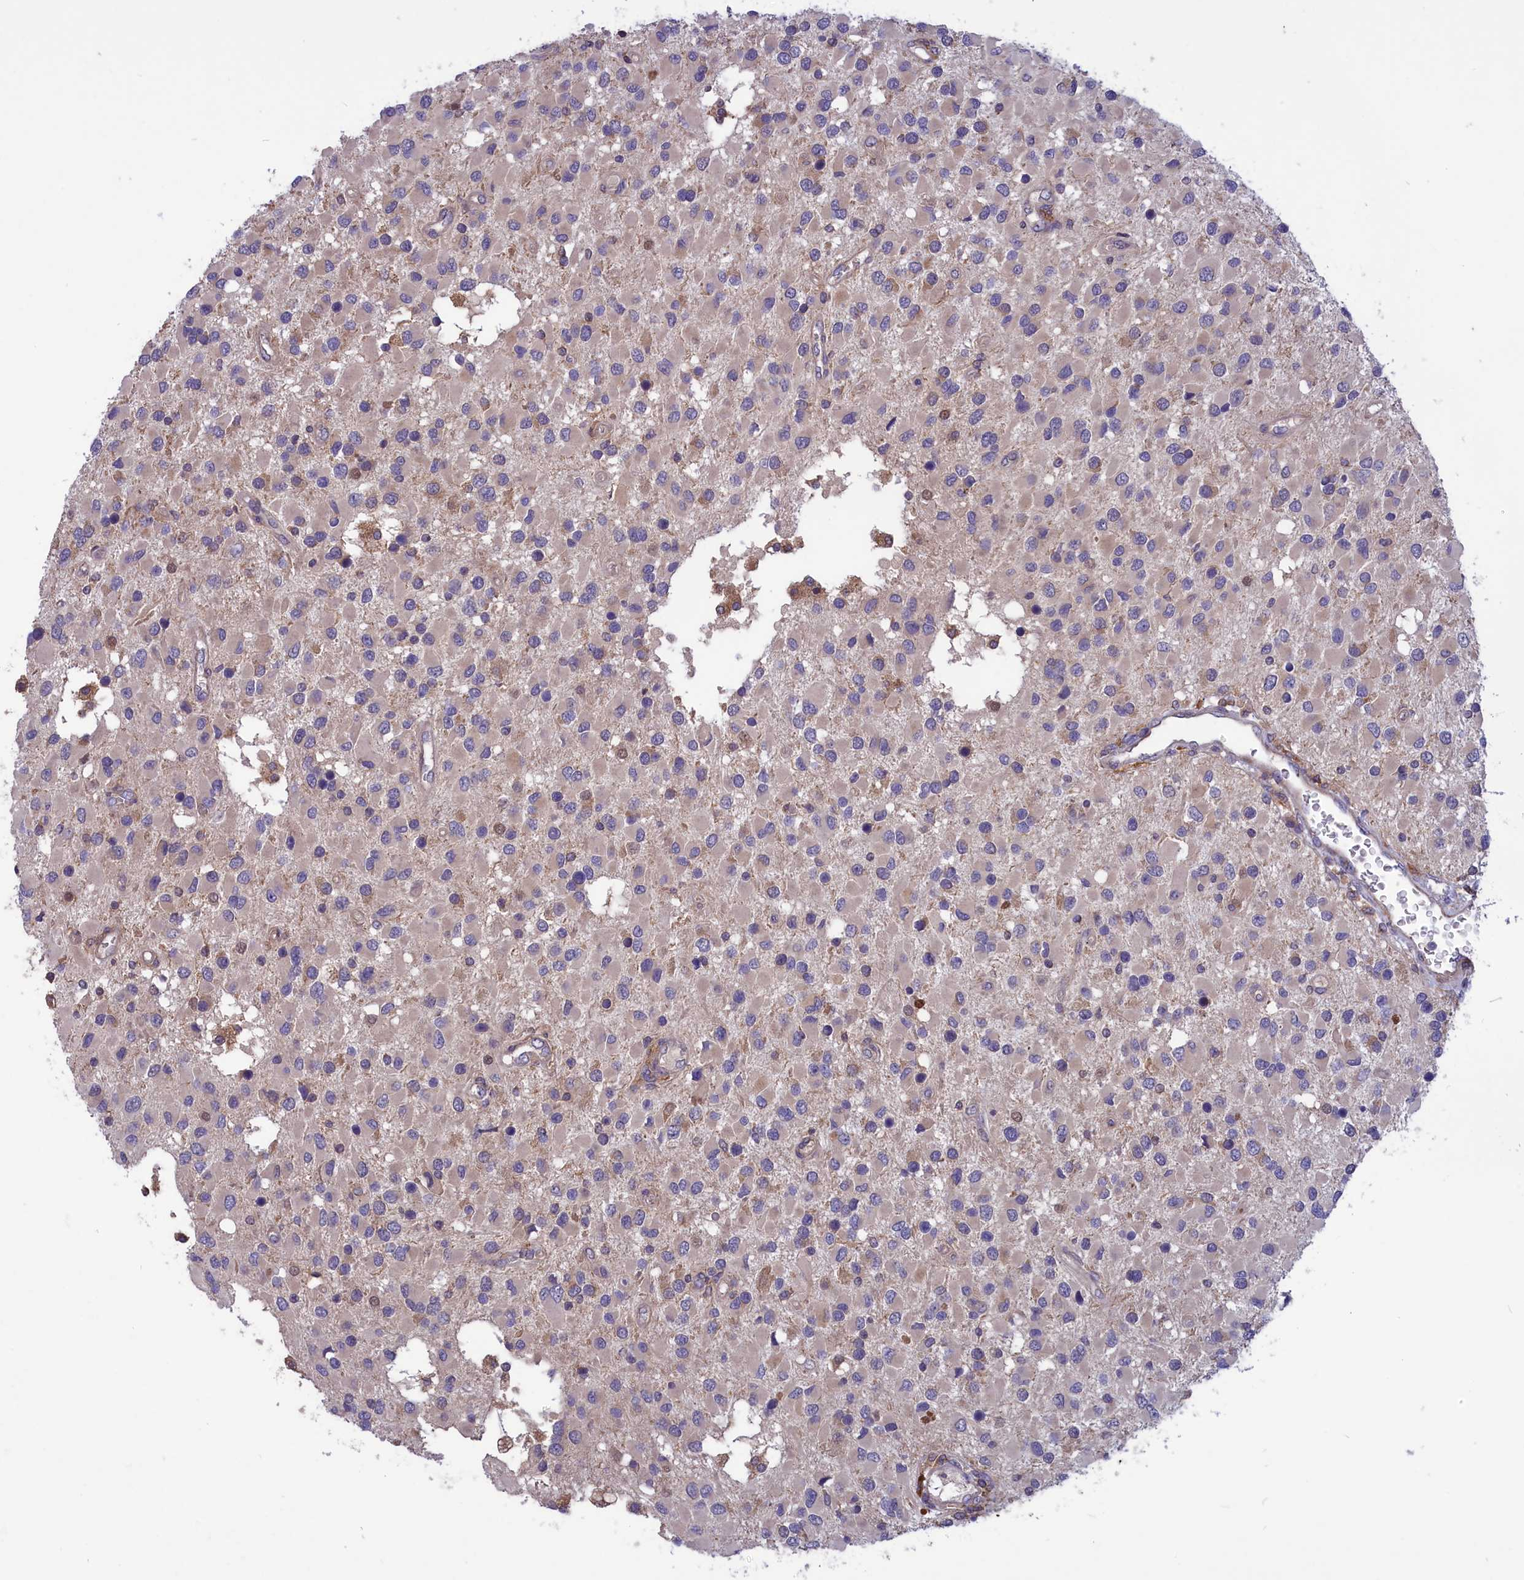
{"staining": {"intensity": "negative", "quantity": "none", "location": "none"}, "tissue": "glioma", "cell_type": "Tumor cells", "image_type": "cancer", "snomed": [{"axis": "morphology", "description": "Glioma, malignant, High grade"}, {"axis": "topography", "description": "Brain"}], "caption": "Immunohistochemistry (IHC) of malignant glioma (high-grade) reveals no expression in tumor cells.", "gene": "AMDHD2", "patient": {"sex": "male", "age": 53}}